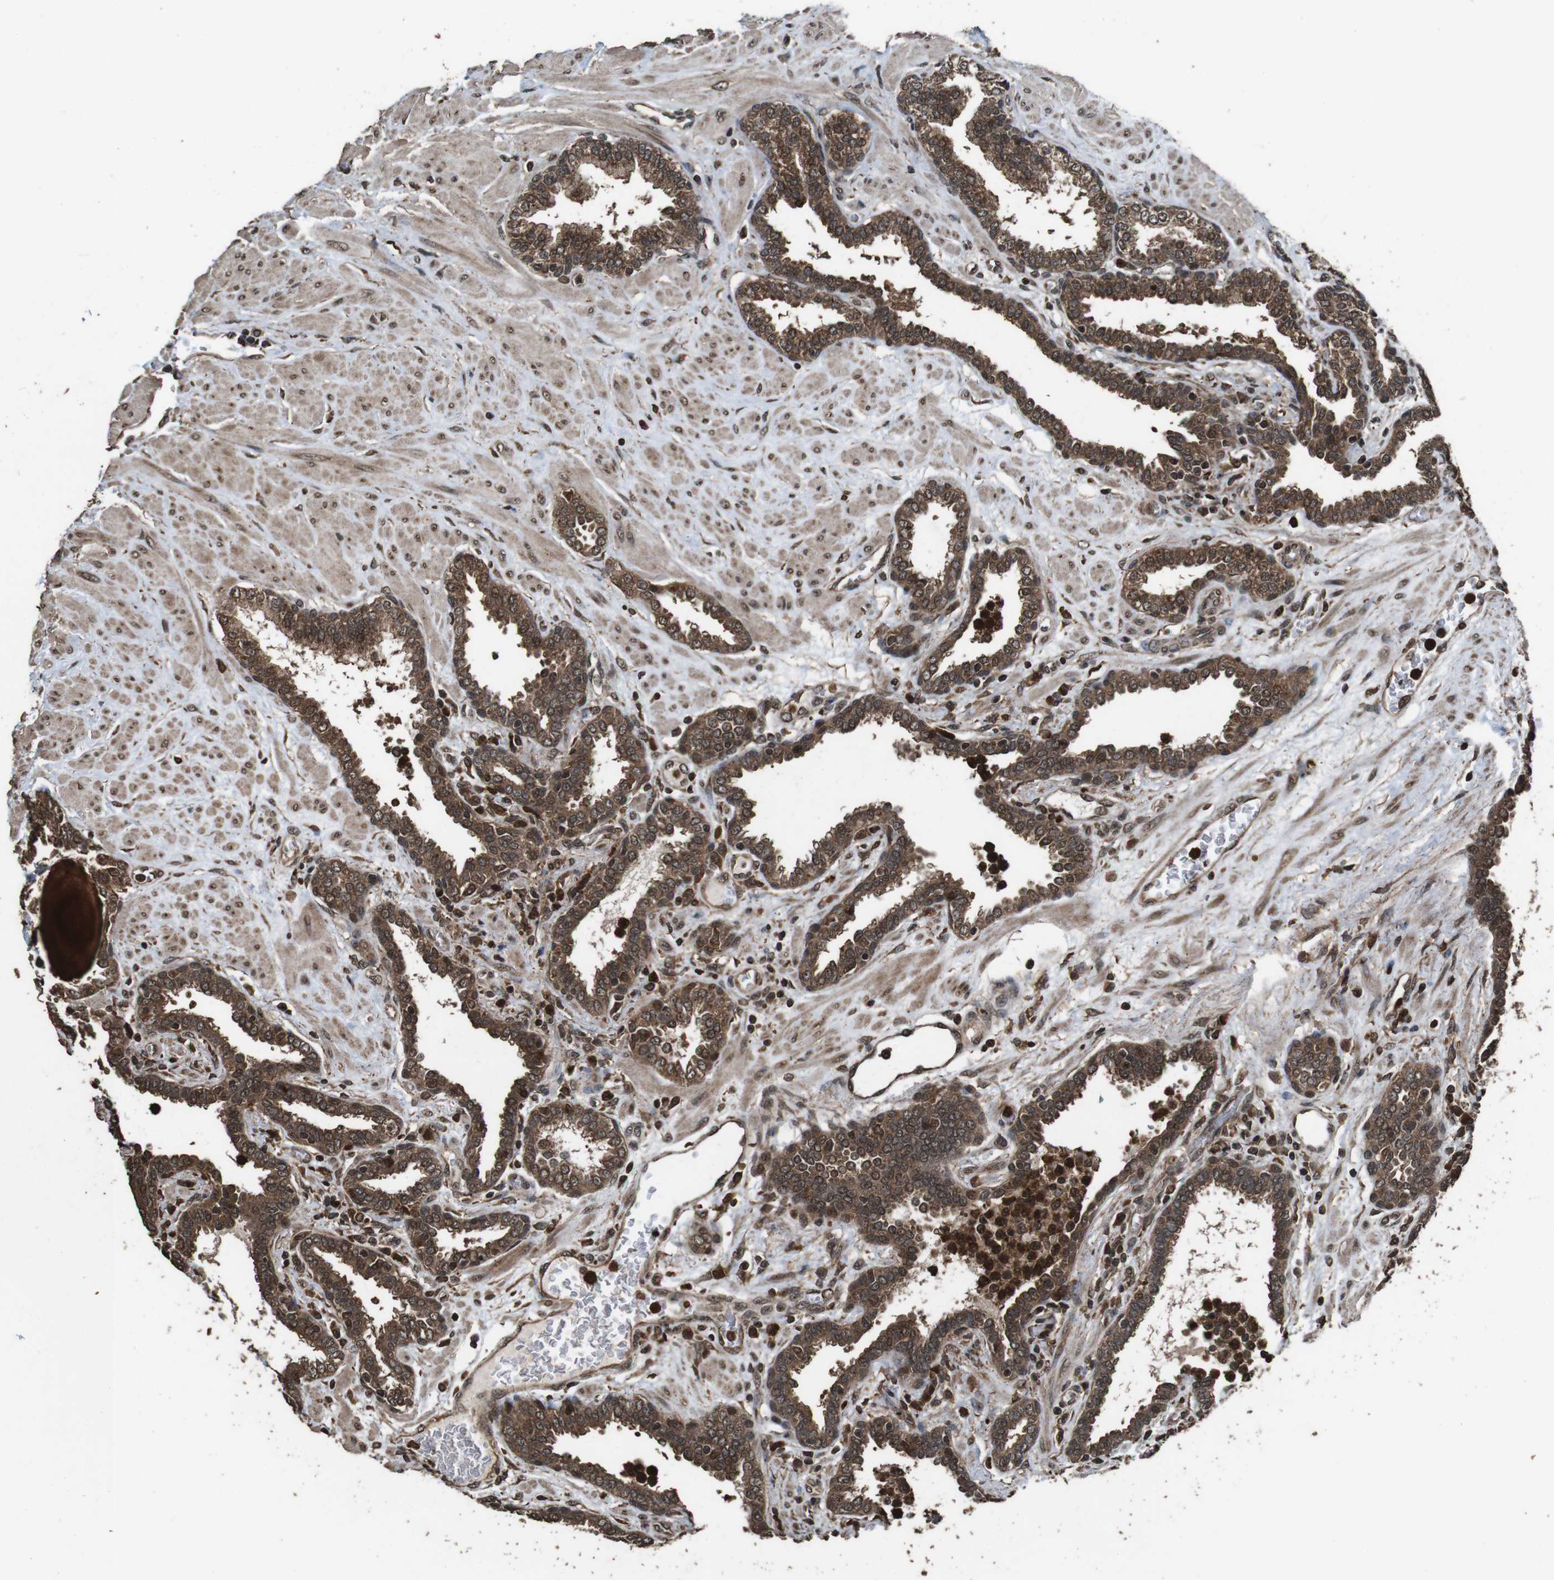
{"staining": {"intensity": "moderate", "quantity": ">75%", "location": "cytoplasmic/membranous,nuclear"}, "tissue": "prostate", "cell_type": "Glandular cells", "image_type": "normal", "snomed": [{"axis": "morphology", "description": "Normal tissue, NOS"}, {"axis": "topography", "description": "Prostate"}], "caption": "The immunohistochemical stain highlights moderate cytoplasmic/membranous,nuclear positivity in glandular cells of benign prostate. (IHC, brightfield microscopy, high magnification).", "gene": "RRAS2", "patient": {"sex": "male", "age": 51}}